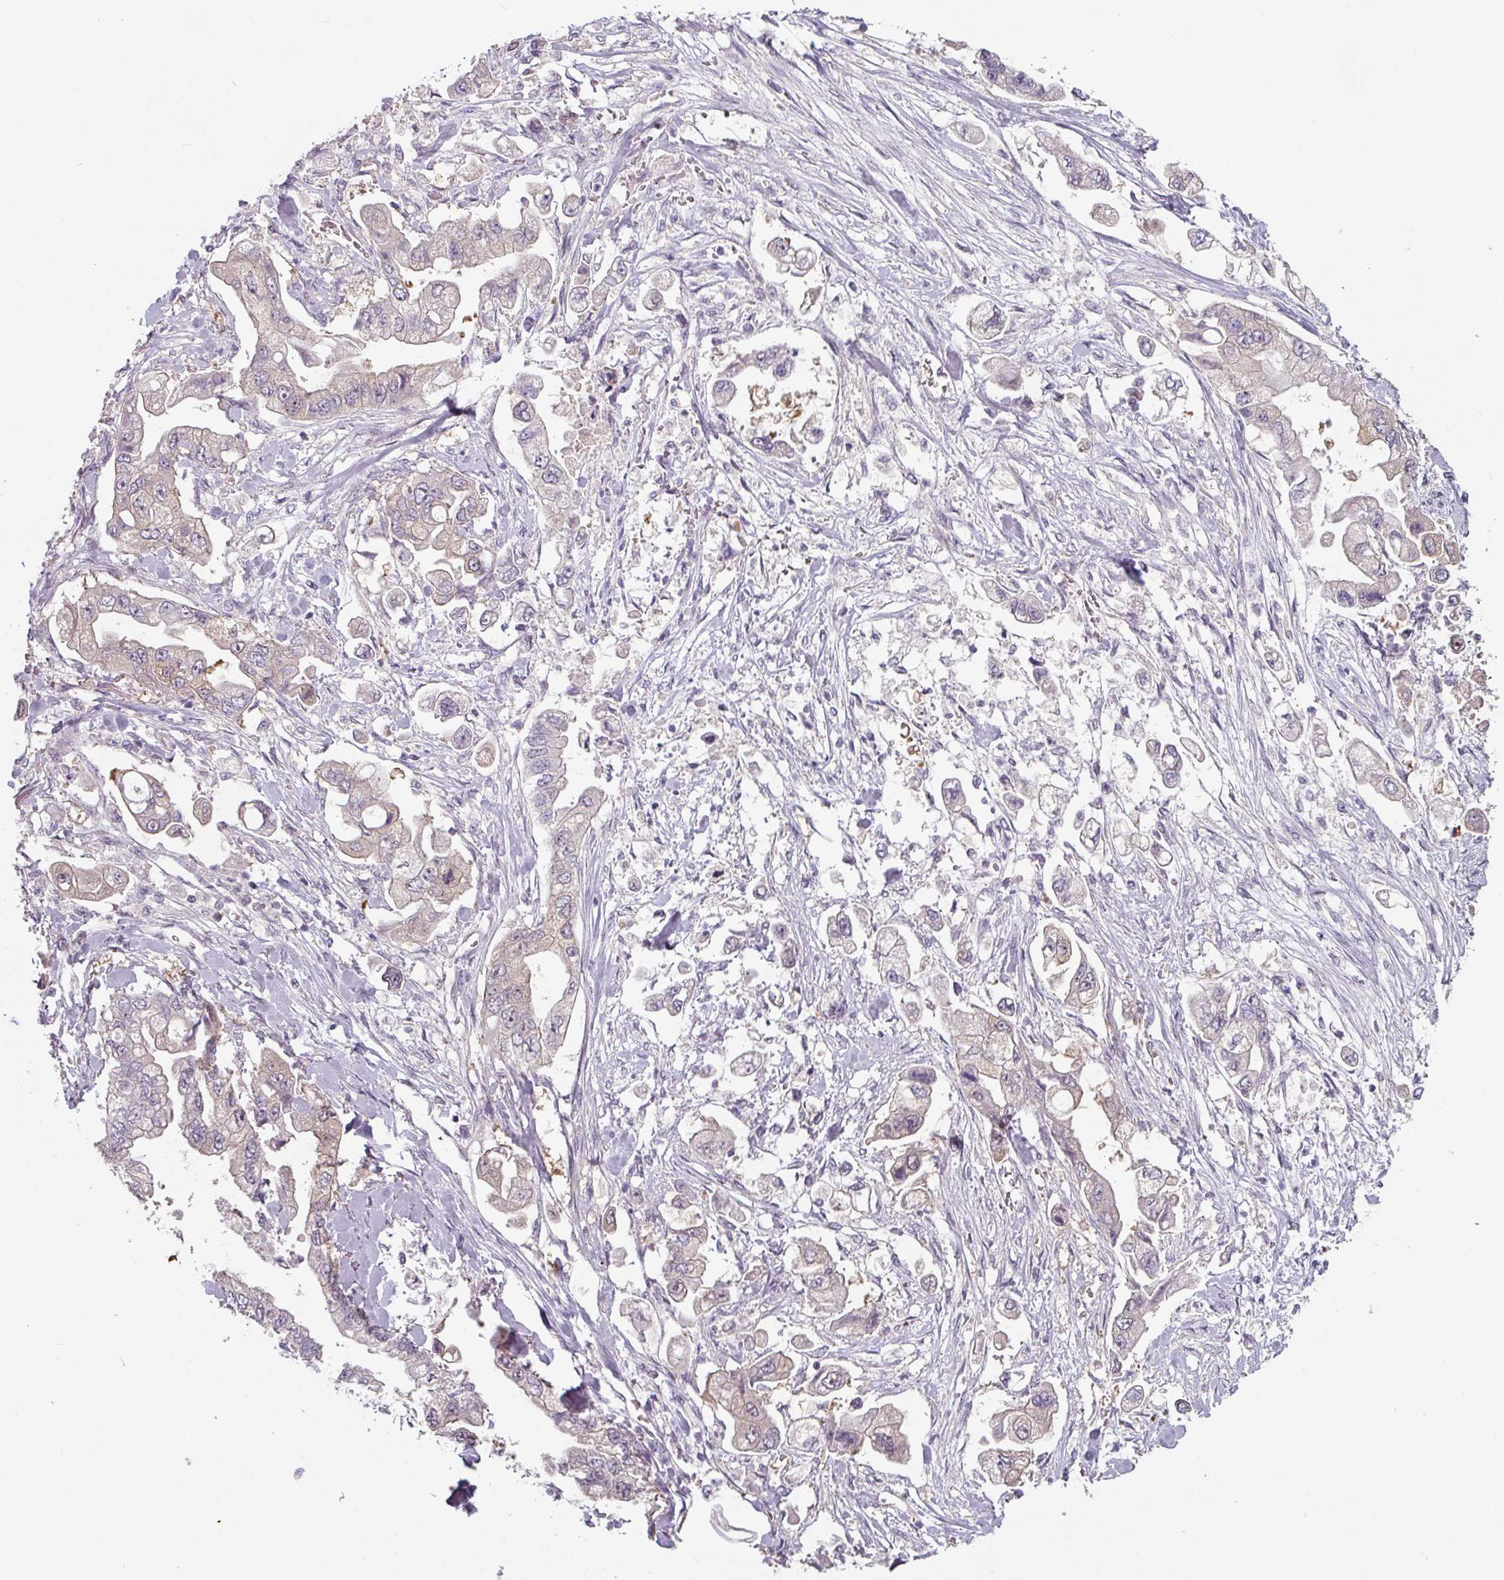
{"staining": {"intensity": "negative", "quantity": "none", "location": "none"}, "tissue": "stomach cancer", "cell_type": "Tumor cells", "image_type": "cancer", "snomed": [{"axis": "morphology", "description": "Adenocarcinoma, NOS"}, {"axis": "topography", "description": "Stomach"}], "caption": "Immunohistochemistry photomicrograph of neoplastic tissue: stomach adenocarcinoma stained with DAB reveals no significant protein expression in tumor cells.", "gene": "ZBTB6", "patient": {"sex": "male", "age": 62}}